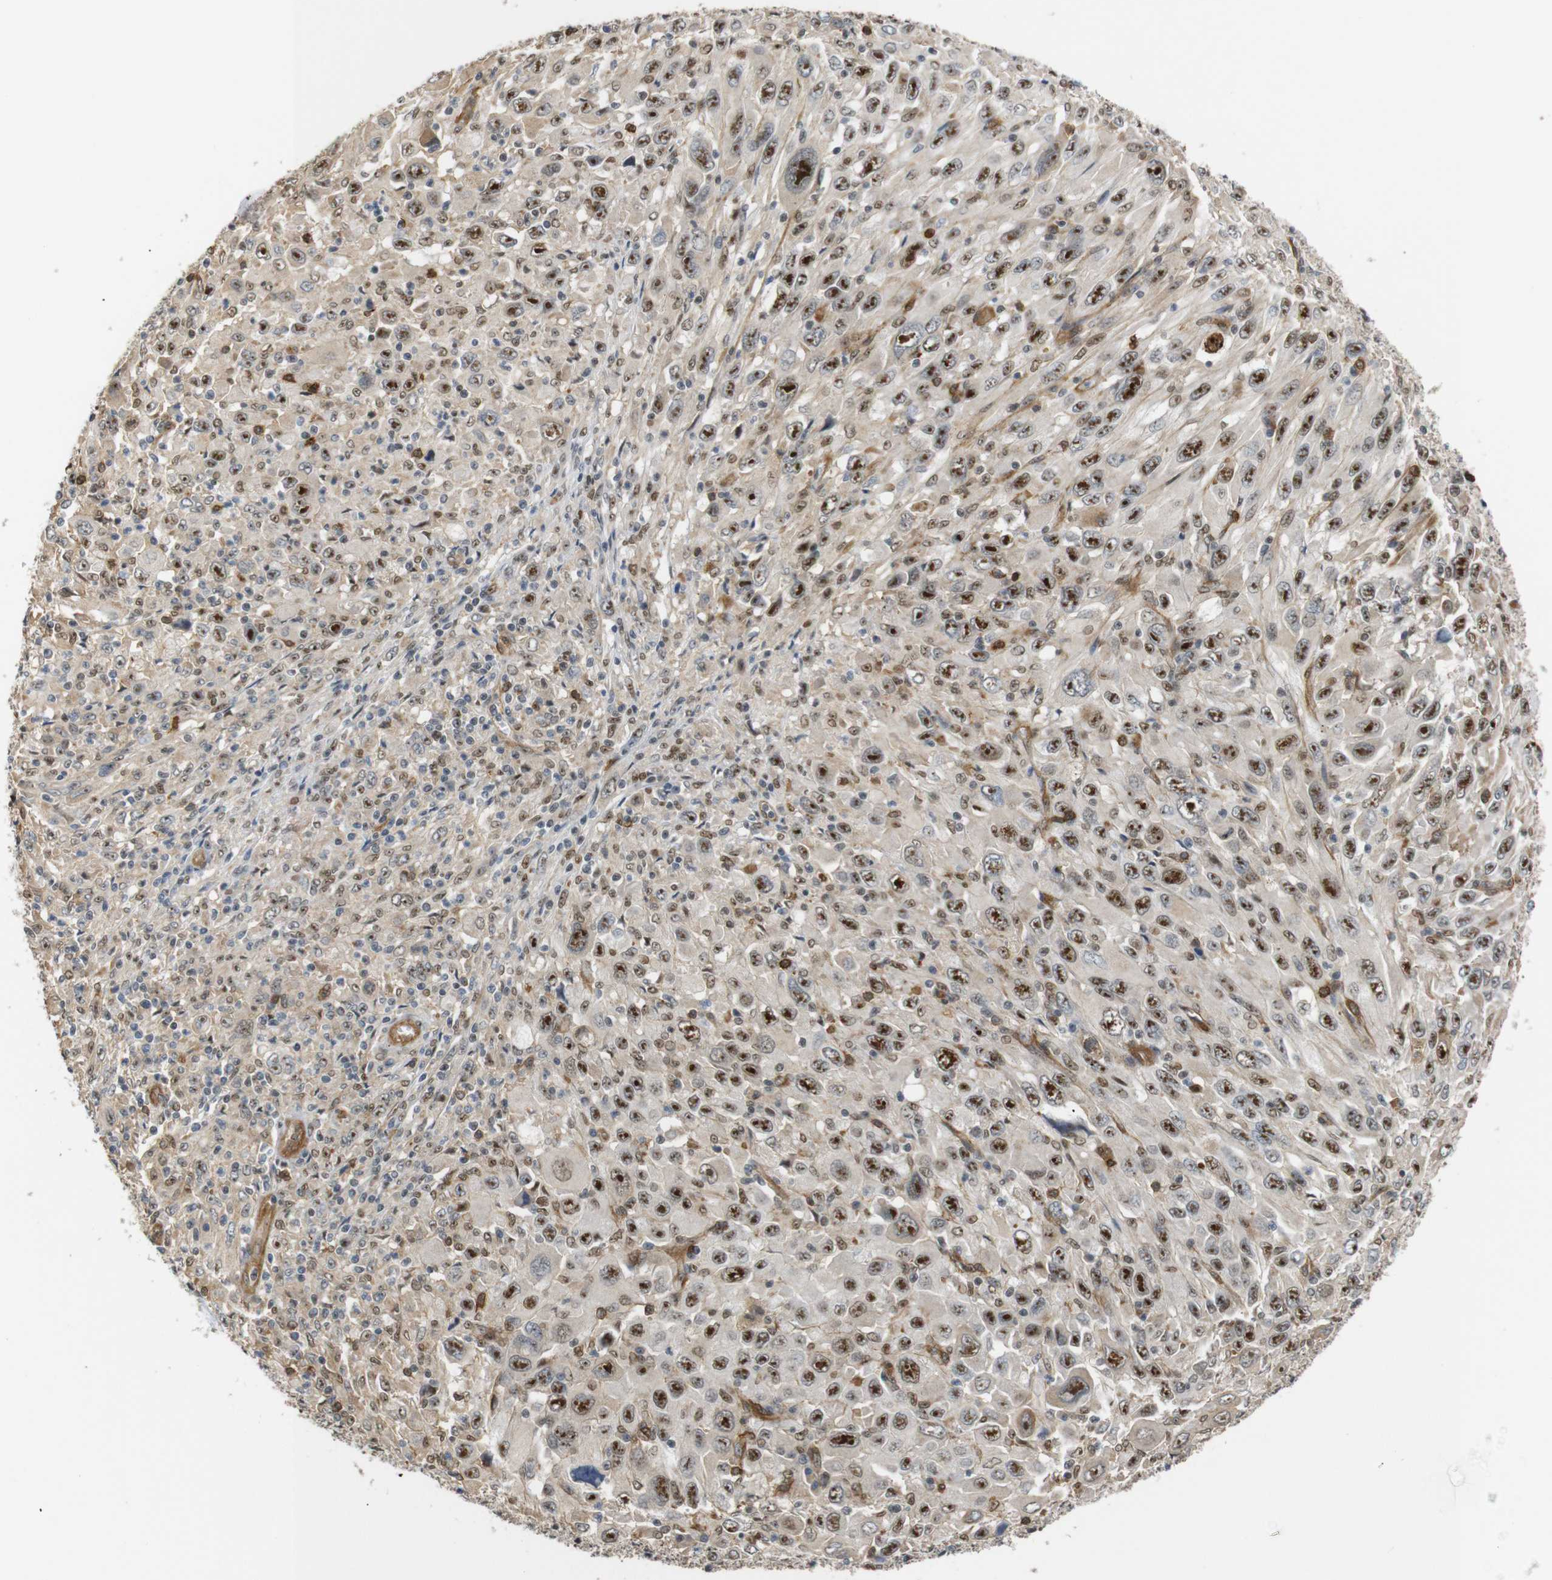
{"staining": {"intensity": "strong", "quantity": ">75%", "location": "cytoplasmic/membranous,nuclear"}, "tissue": "melanoma", "cell_type": "Tumor cells", "image_type": "cancer", "snomed": [{"axis": "morphology", "description": "Malignant melanoma, Metastatic site"}, {"axis": "topography", "description": "Skin"}], "caption": "Approximately >75% of tumor cells in malignant melanoma (metastatic site) demonstrate strong cytoplasmic/membranous and nuclear protein positivity as visualized by brown immunohistochemical staining.", "gene": "PARN", "patient": {"sex": "female", "age": 56}}